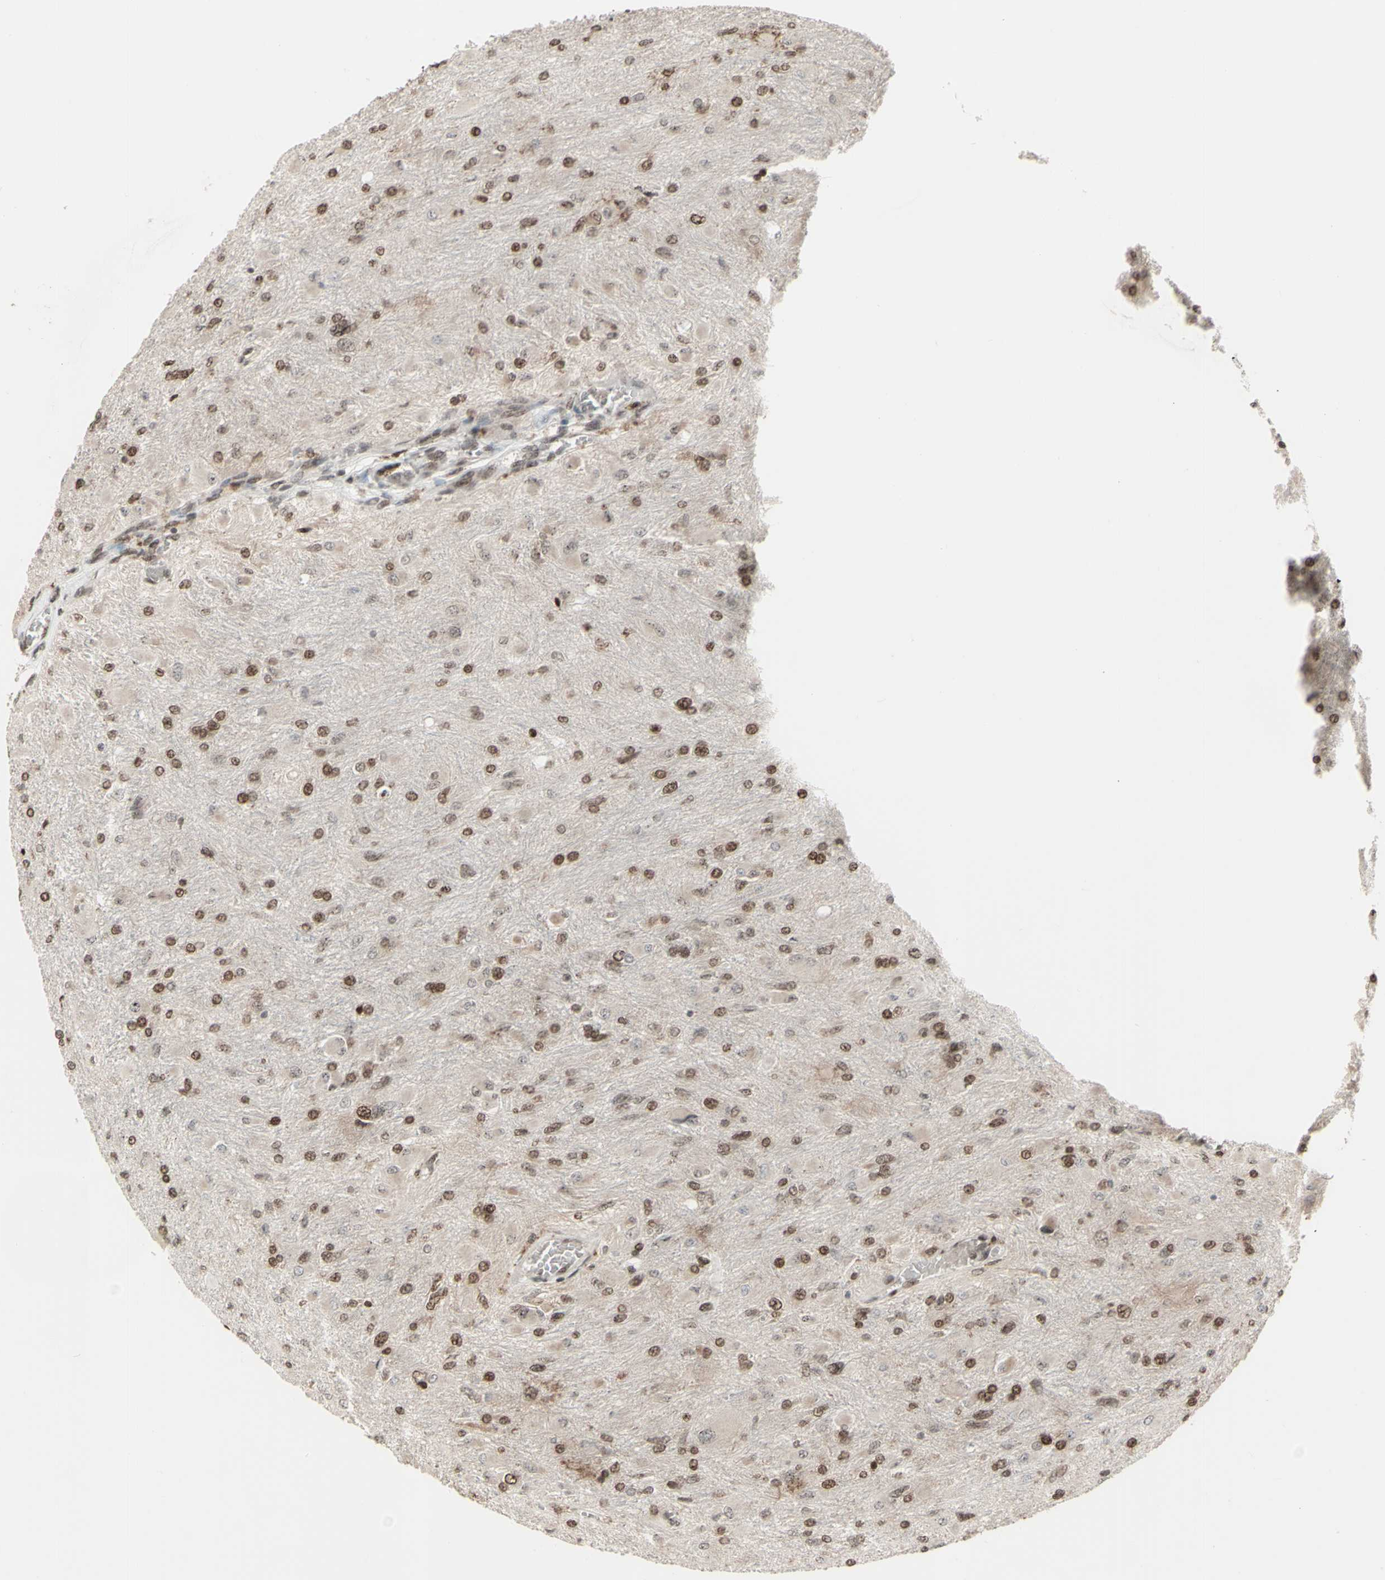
{"staining": {"intensity": "moderate", "quantity": ">75%", "location": "cytoplasmic/membranous,nuclear"}, "tissue": "glioma", "cell_type": "Tumor cells", "image_type": "cancer", "snomed": [{"axis": "morphology", "description": "Glioma, malignant, High grade"}, {"axis": "topography", "description": "Cerebral cortex"}], "caption": "Moderate cytoplasmic/membranous and nuclear expression for a protein is identified in approximately >75% of tumor cells of malignant high-grade glioma using immunohistochemistry.", "gene": "CBX1", "patient": {"sex": "female", "age": 36}}